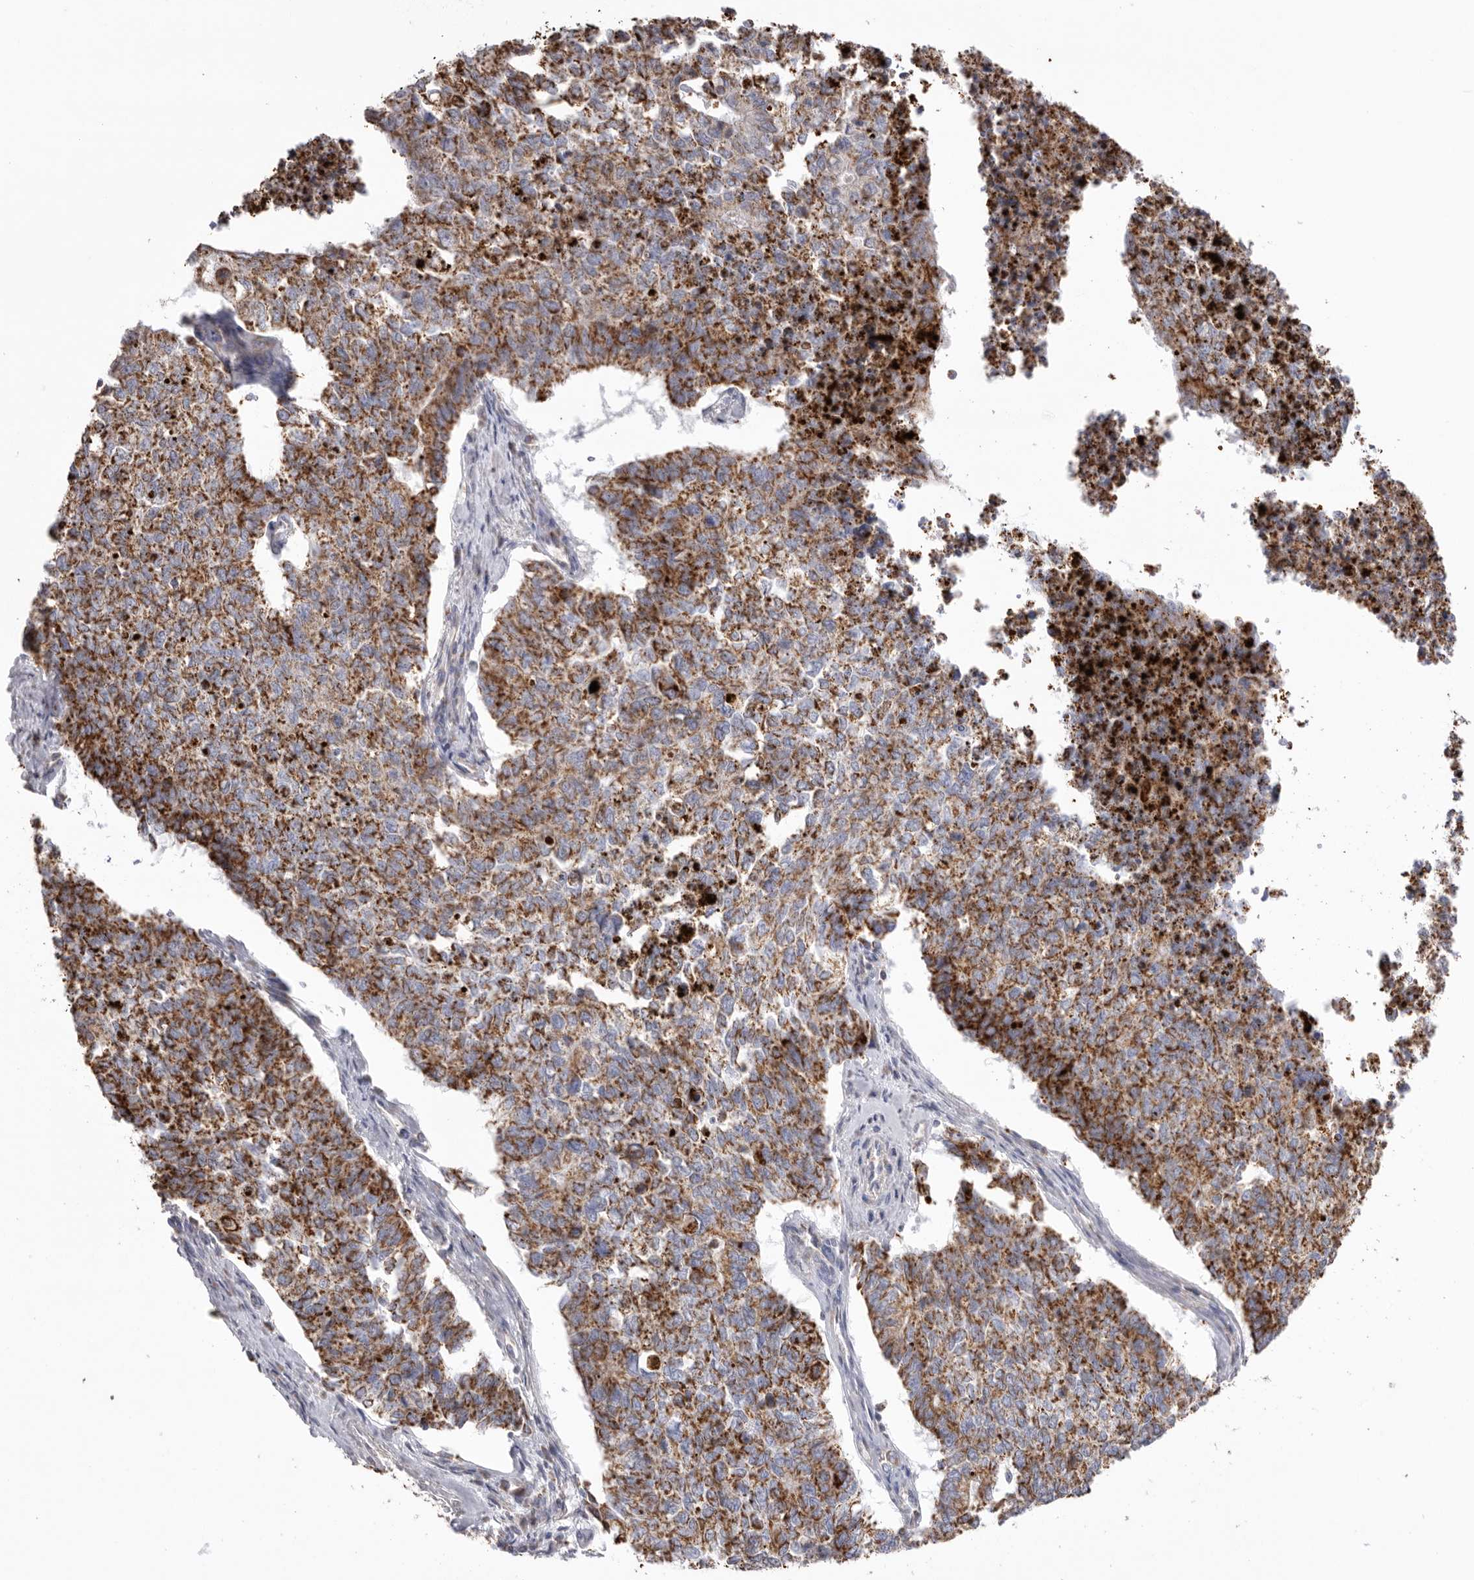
{"staining": {"intensity": "strong", "quantity": ">75%", "location": "cytoplasmic/membranous"}, "tissue": "cervical cancer", "cell_type": "Tumor cells", "image_type": "cancer", "snomed": [{"axis": "morphology", "description": "Squamous cell carcinoma, NOS"}, {"axis": "topography", "description": "Cervix"}], "caption": "Strong cytoplasmic/membranous positivity for a protein is seen in about >75% of tumor cells of cervical cancer using immunohistochemistry.", "gene": "VDAC3", "patient": {"sex": "female", "age": 63}}